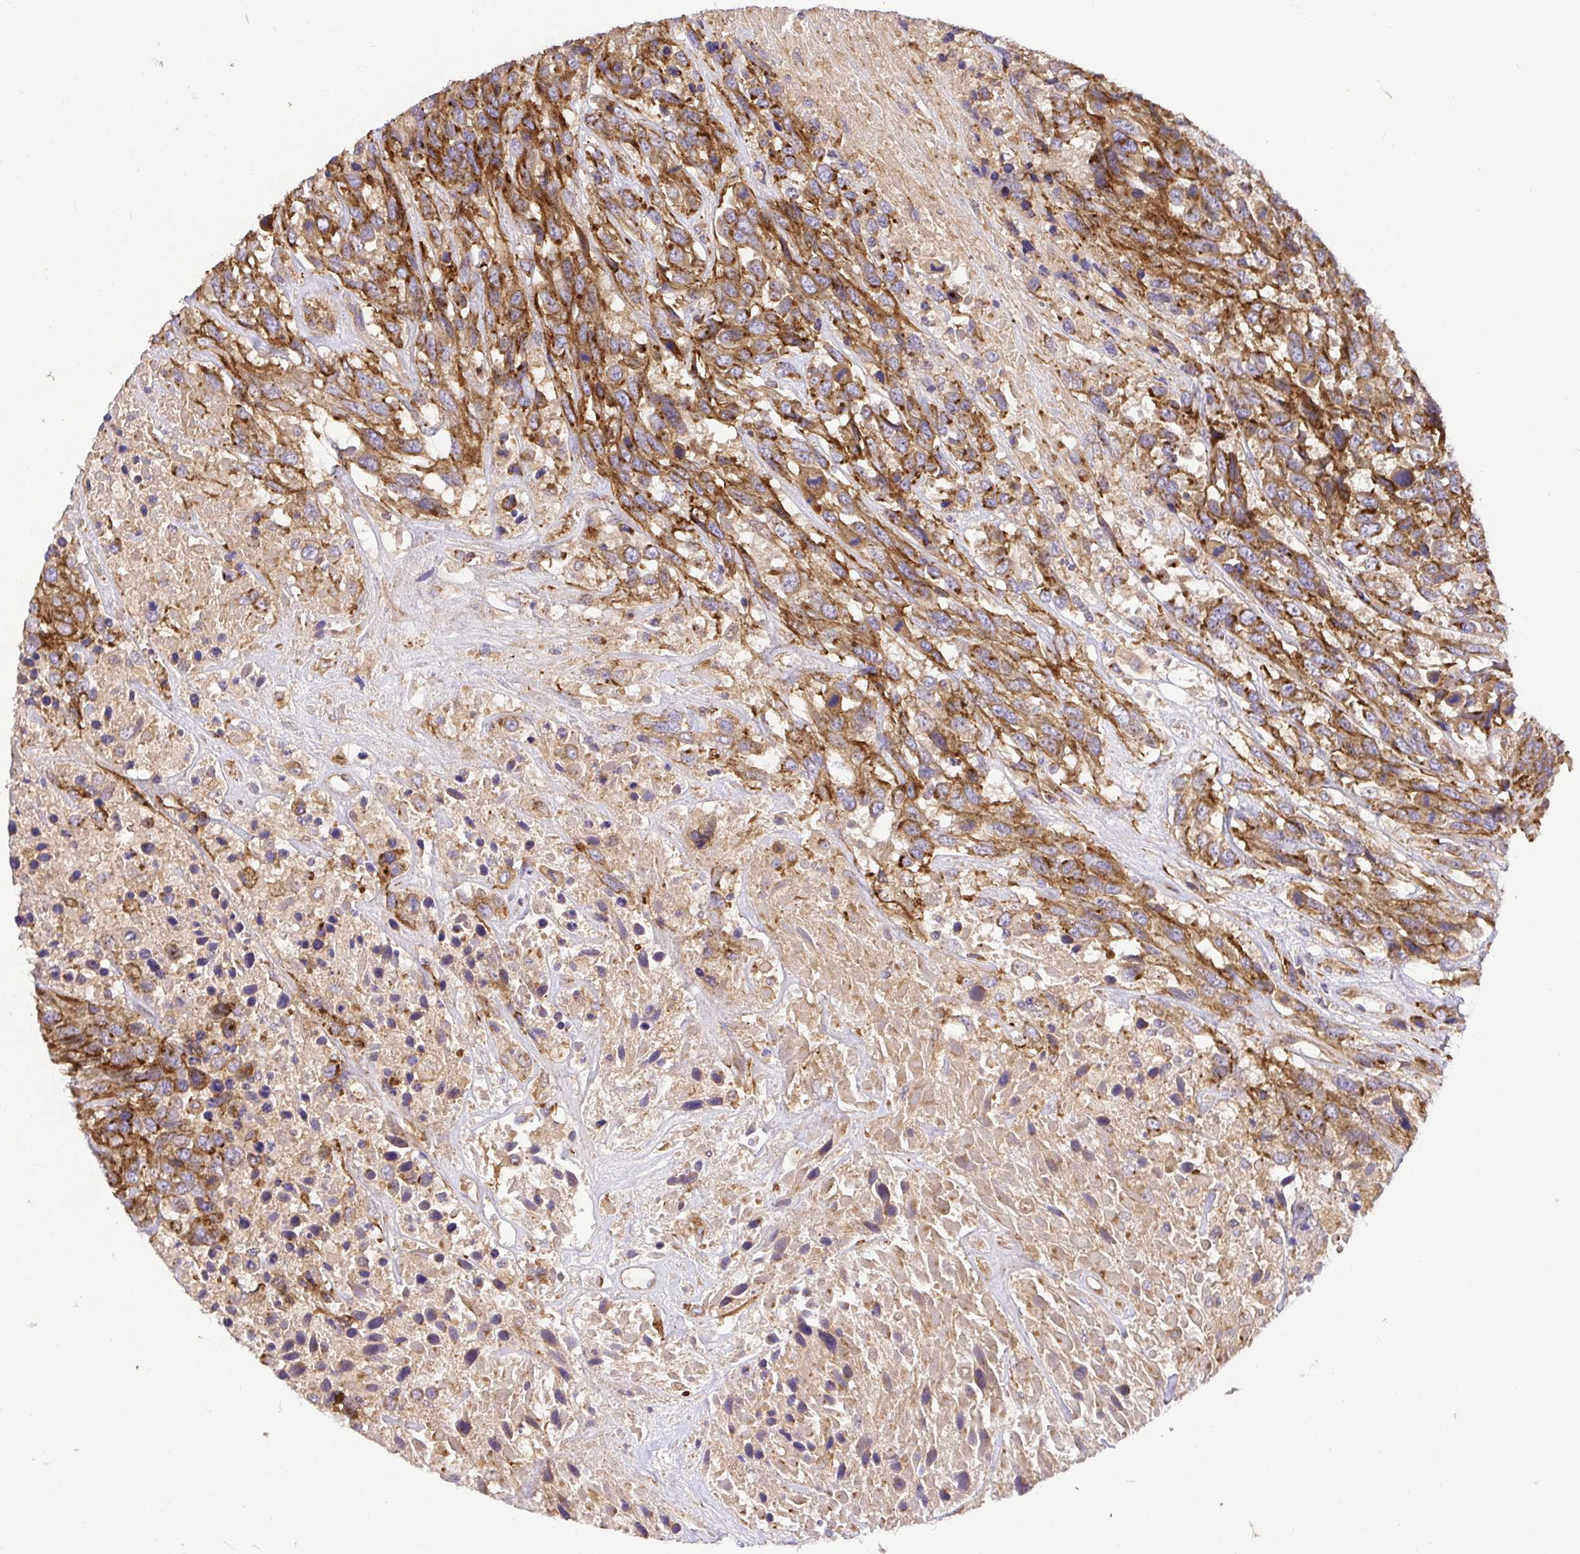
{"staining": {"intensity": "moderate", "quantity": ">75%", "location": "cytoplasmic/membranous"}, "tissue": "urothelial cancer", "cell_type": "Tumor cells", "image_type": "cancer", "snomed": [{"axis": "morphology", "description": "Urothelial carcinoma, High grade"}, {"axis": "topography", "description": "Urinary bladder"}], "caption": "Brown immunohistochemical staining in human urothelial carcinoma (high-grade) reveals moderate cytoplasmic/membranous expression in about >75% of tumor cells. (IHC, brightfield microscopy, high magnification).", "gene": "TM9SF4", "patient": {"sex": "female", "age": 70}}